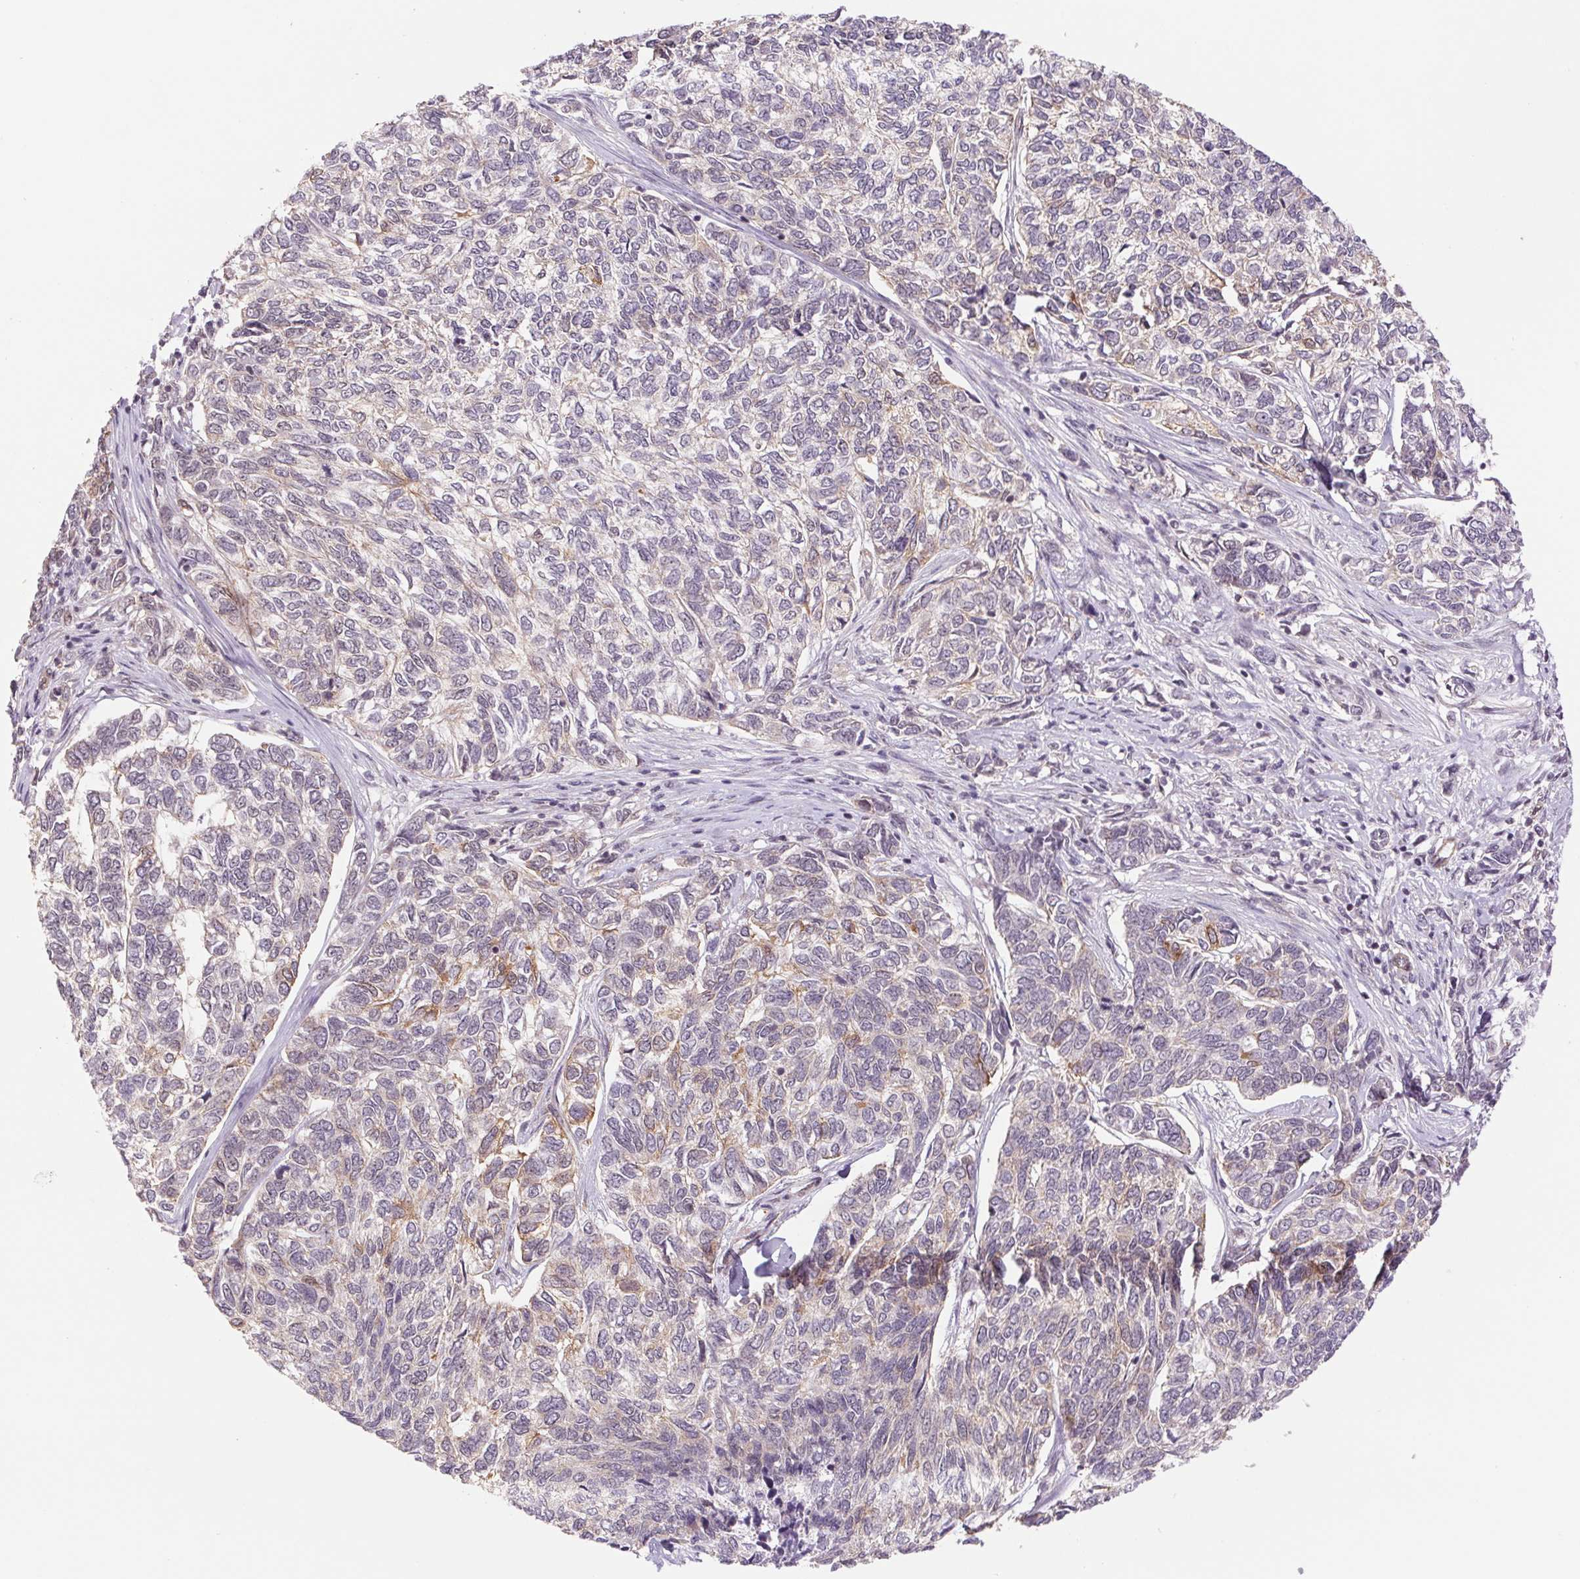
{"staining": {"intensity": "moderate", "quantity": "<25%", "location": "cytoplasmic/membranous"}, "tissue": "skin cancer", "cell_type": "Tumor cells", "image_type": "cancer", "snomed": [{"axis": "morphology", "description": "Basal cell carcinoma"}, {"axis": "topography", "description": "Skin"}], "caption": "Immunohistochemical staining of skin cancer (basal cell carcinoma) shows moderate cytoplasmic/membranous protein staining in about <25% of tumor cells.", "gene": "CWC25", "patient": {"sex": "female", "age": 65}}